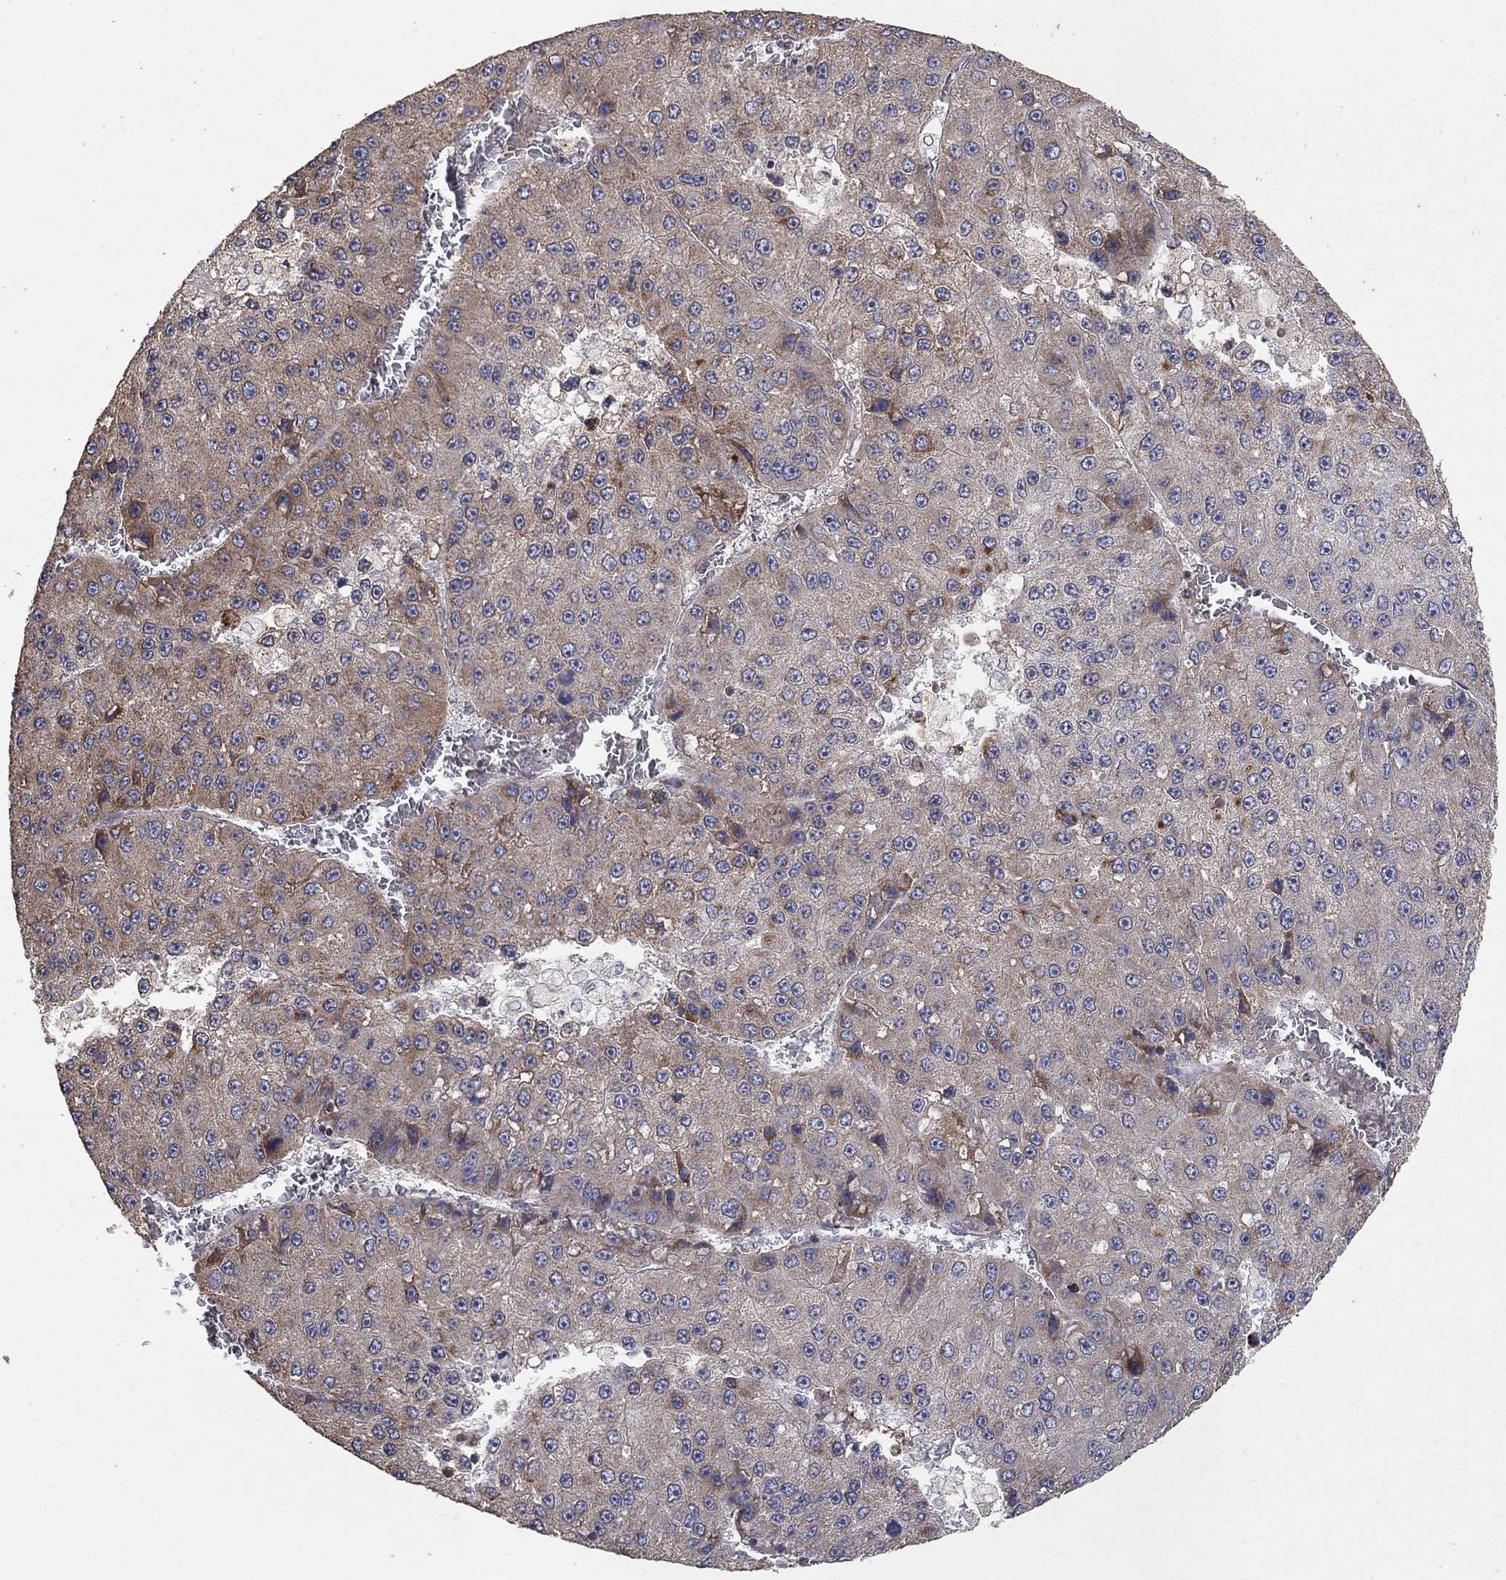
{"staining": {"intensity": "weak", "quantity": ">75%", "location": "cytoplasmic/membranous"}, "tissue": "liver cancer", "cell_type": "Tumor cells", "image_type": "cancer", "snomed": [{"axis": "morphology", "description": "Carcinoma, Hepatocellular, NOS"}, {"axis": "topography", "description": "Liver"}], "caption": "Liver cancer (hepatocellular carcinoma) stained for a protein (brown) reveals weak cytoplasmic/membranous positive staining in about >75% of tumor cells.", "gene": "GPSM1", "patient": {"sex": "female", "age": 73}}